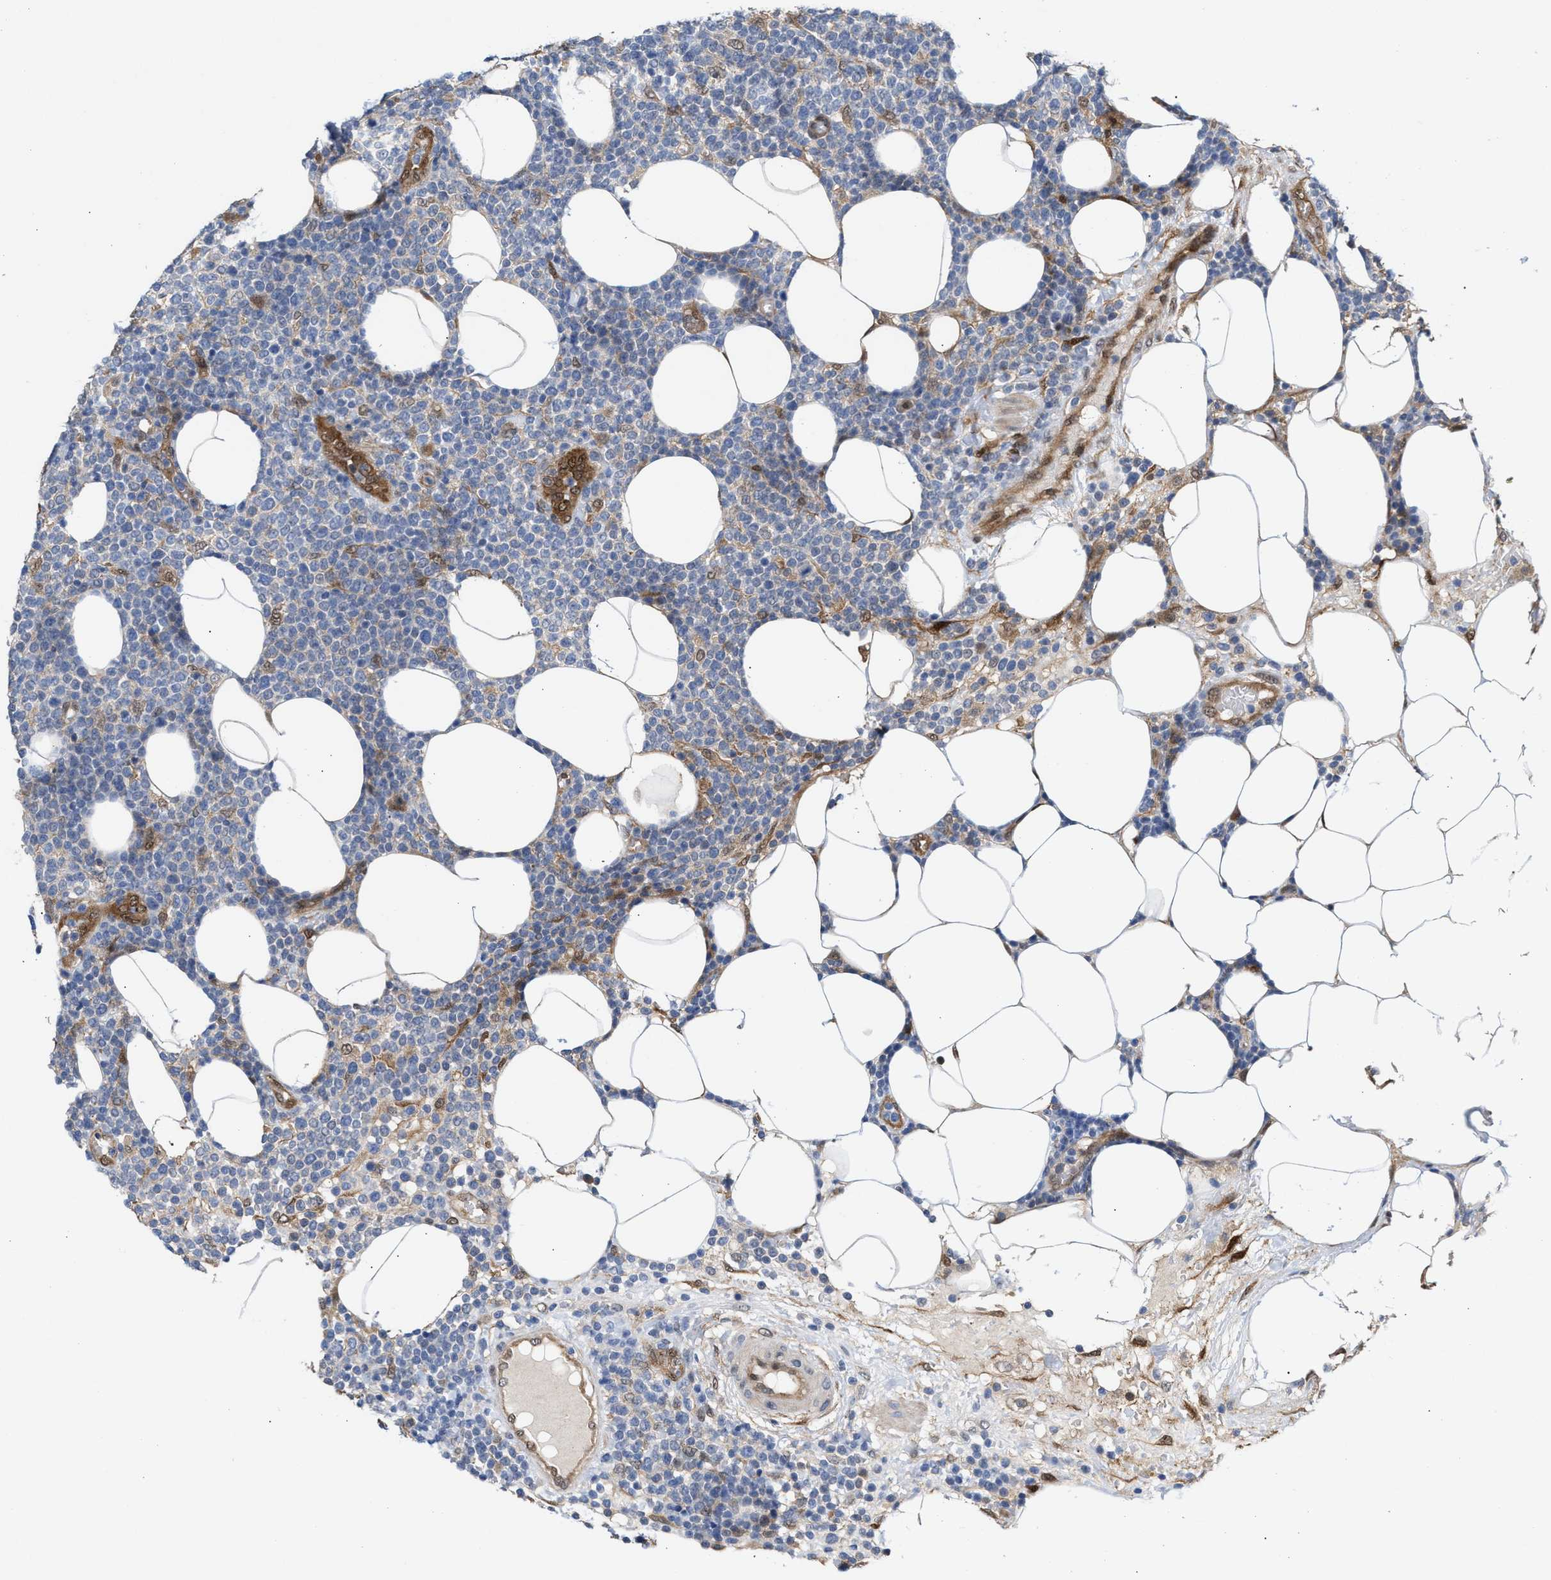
{"staining": {"intensity": "negative", "quantity": "none", "location": "none"}, "tissue": "lymphoma", "cell_type": "Tumor cells", "image_type": "cancer", "snomed": [{"axis": "morphology", "description": "Malignant lymphoma, non-Hodgkin's type, High grade"}, {"axis": "topography", "description": "Lymph node"}], "caption": "High-grade malignant lymphoma, non-Hodgkin's type was stained to show a protein in brown. There is no significant positivity in tumor cells.", "gene": "TP53I3", "patient": {"sex": "male", "age": 61}}